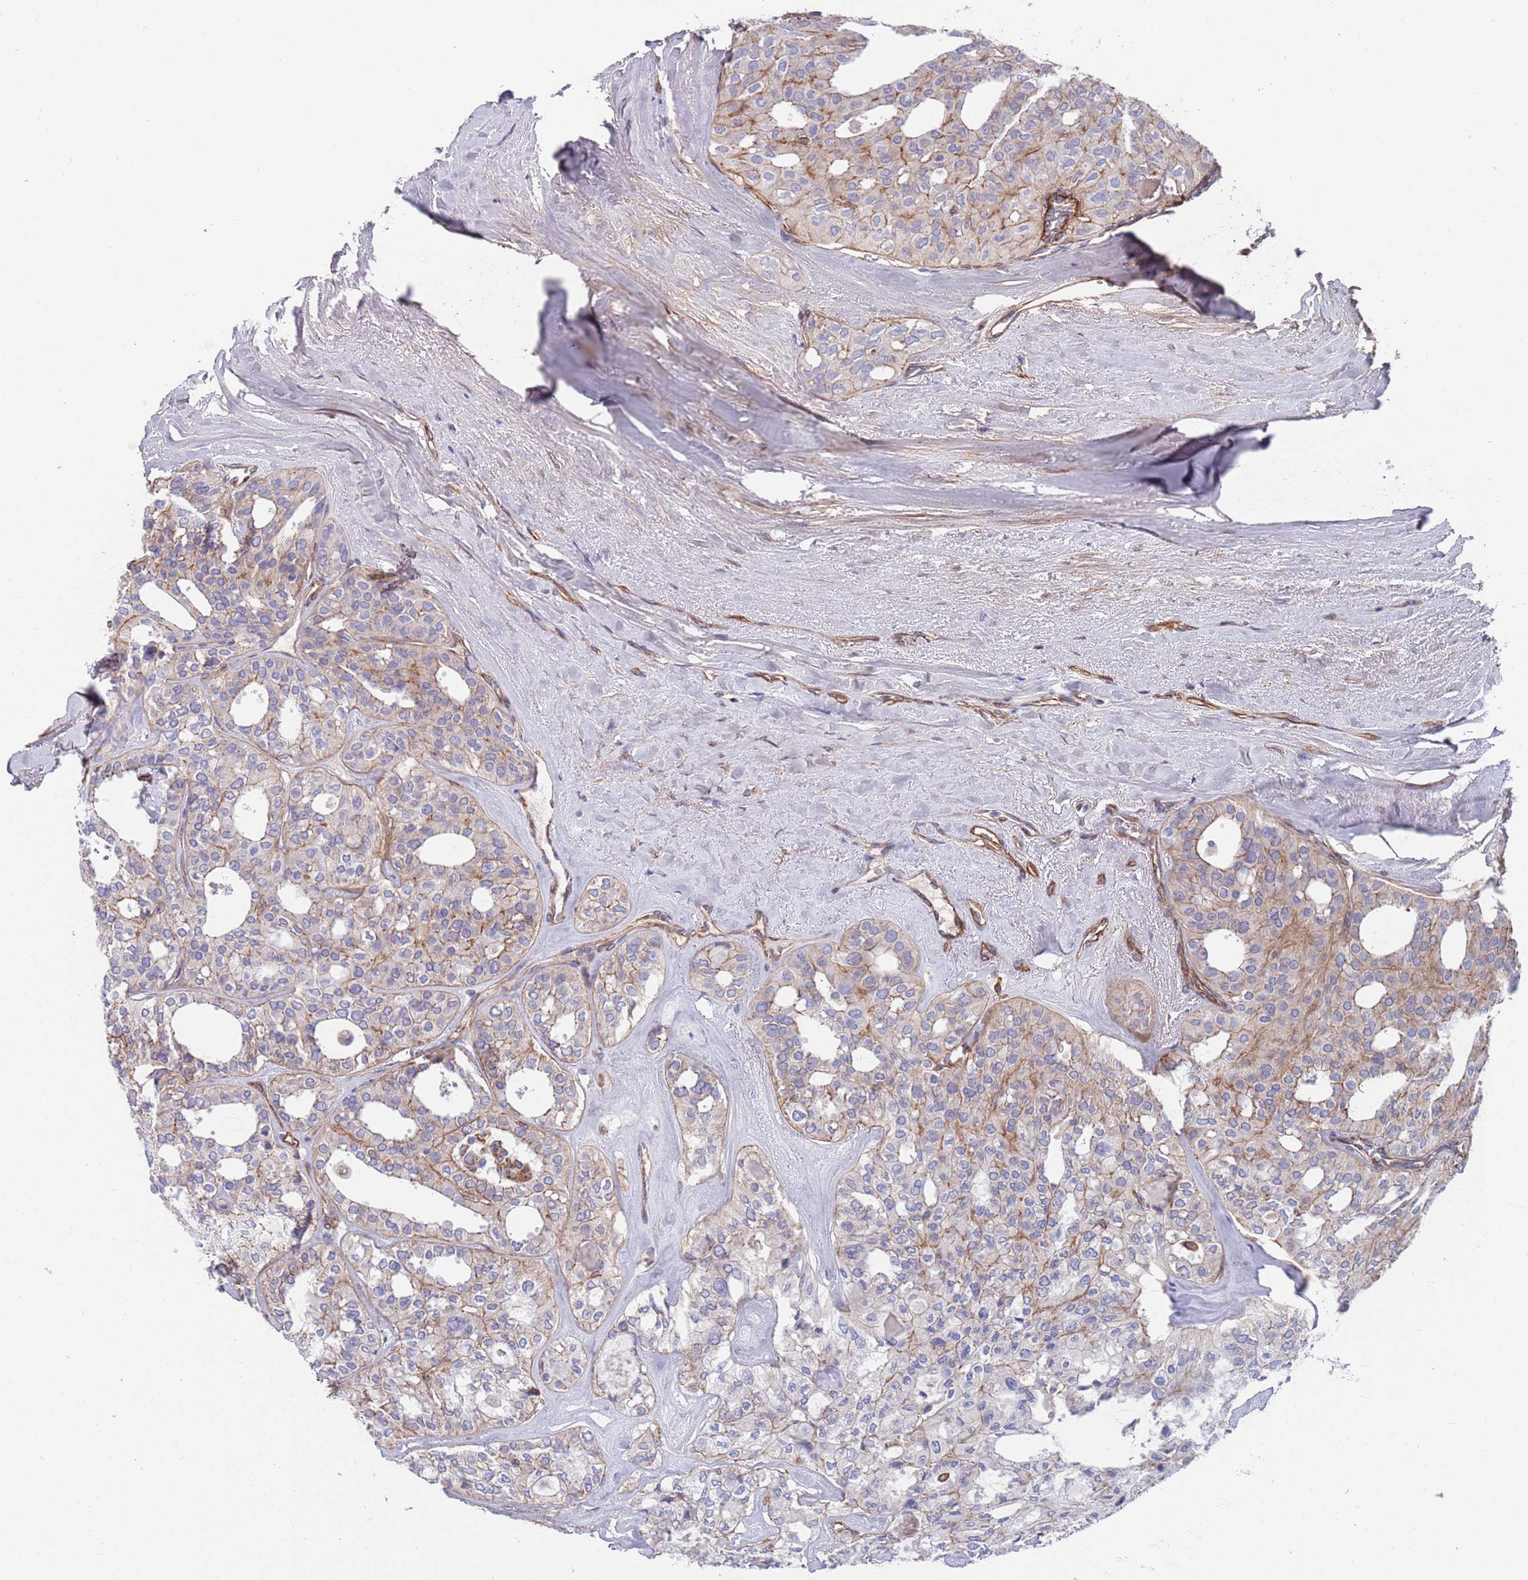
{"staining": {"intensity": "moderate", "quantity": "<25%", "location": "cytoplasmic/membranous"}, "tissue": "thyroid cancer", "cell_type": "Tumor cells", "image_type": "cancer", "snomed": [{"axis": "morphology", "description": "Follicular adenoma carcinoma, NOS"}, {"axis": "topography", "description": "Thyroid gland"}], "caption": "This is a histology image of immunohistochemistry (IHC) staining of thyroid cancer (follicular adenoma carcinoma), which shows moderate expression in the cytoplasmic/membranous of tumor cells.", "gene": "JAKMIP2", "patient": {"sex": "male", "age": 75}}